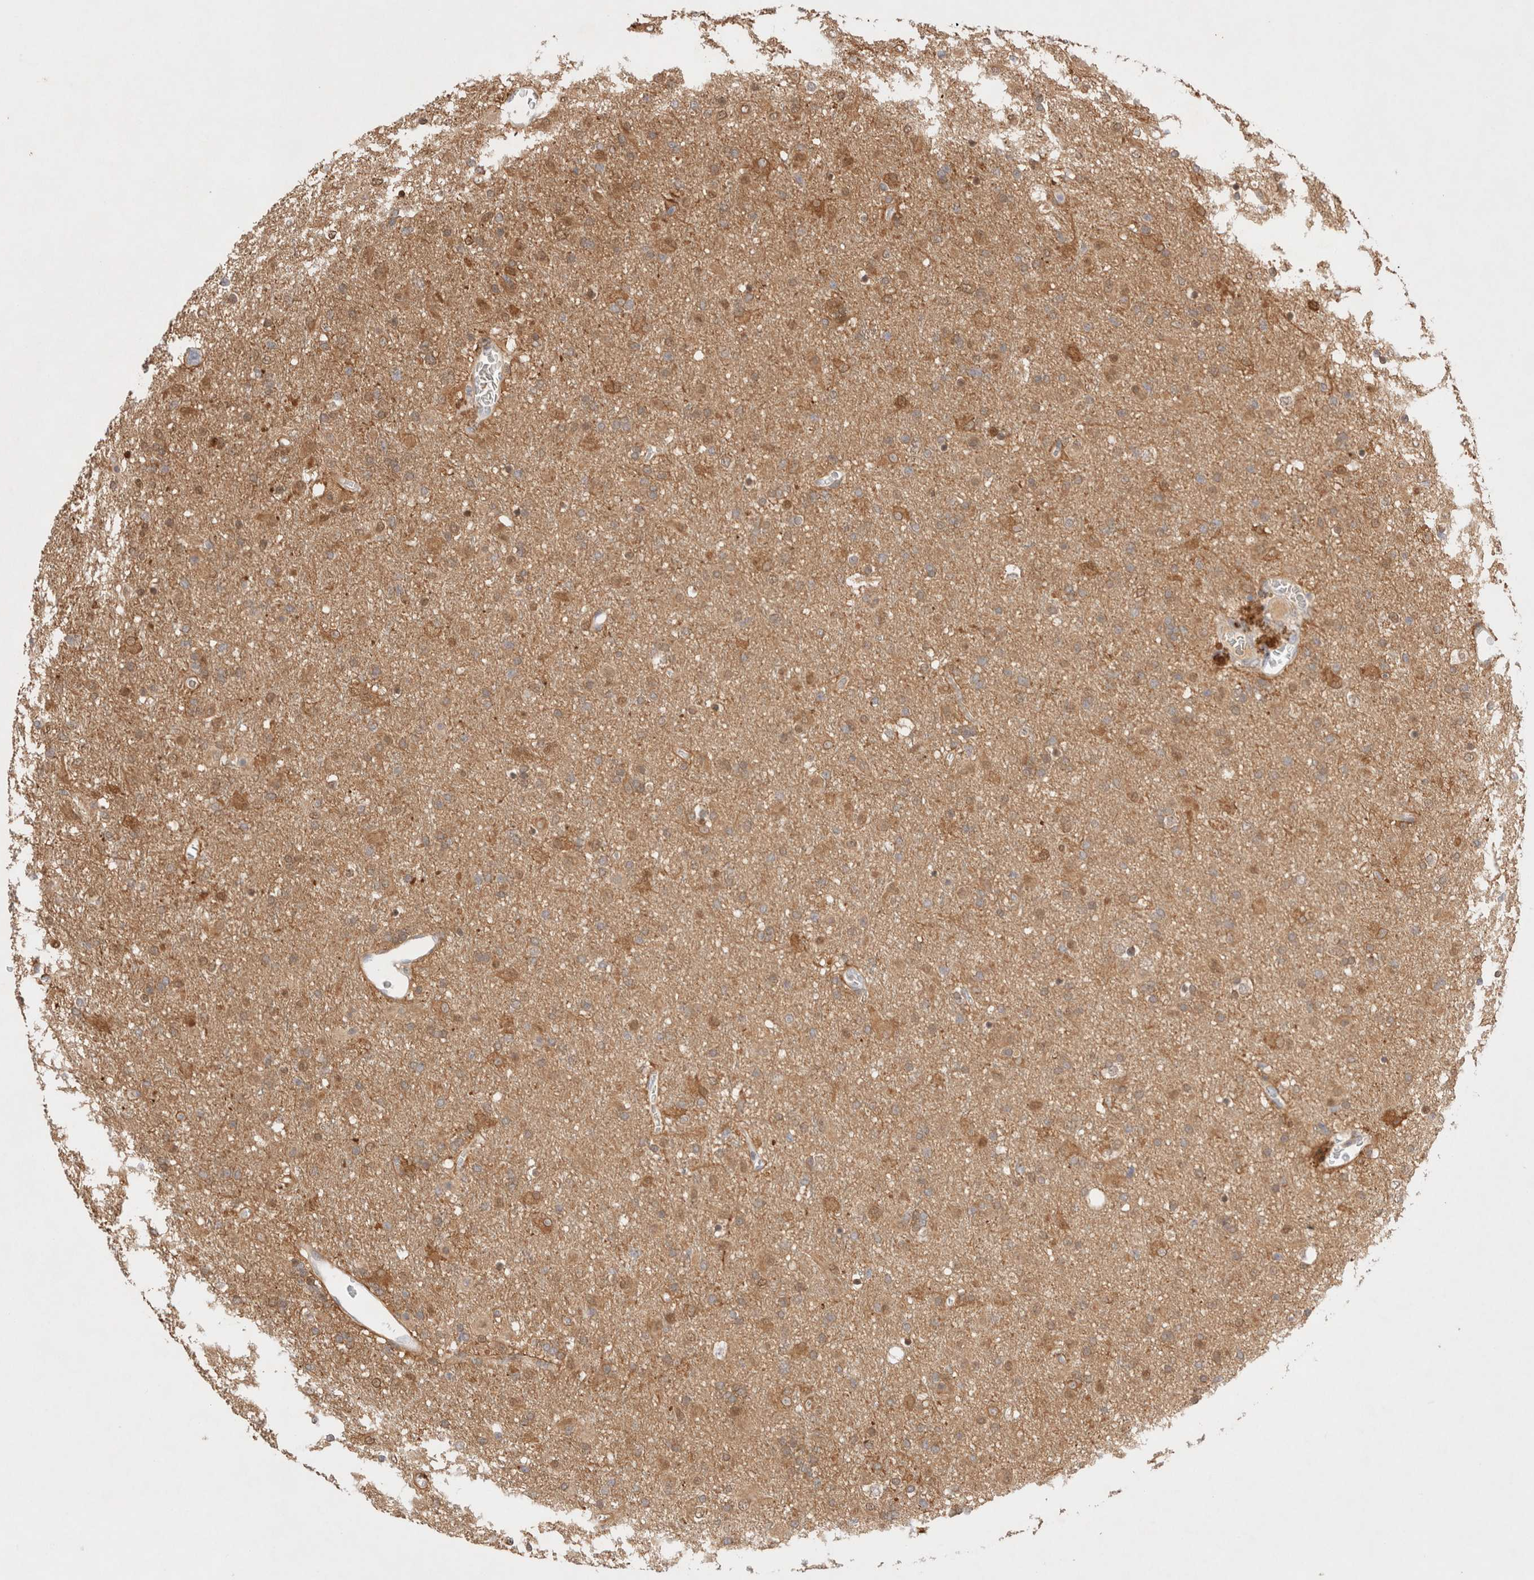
{"staining": {"intensity": "weak", "quantity": ">75%", "location": "cytoplasmic/membranous,nuclear"}, "tissue": "glioma", "cell_type": "Tumor cells", "image_type": "cancer", "snomed": [{"axis": "morphology", "description": "Glioma, malignant, Low grade"}, {"axis": "topography", "description": "Brain"}], "caption": "Weak cytoplasmic/membranous and nuclear positivity is seen in approximately >75% of tumor cells in malignant glioma (low-grade).", "gene": "STARD10", "patient": {"sex": "male", "age": 65}}